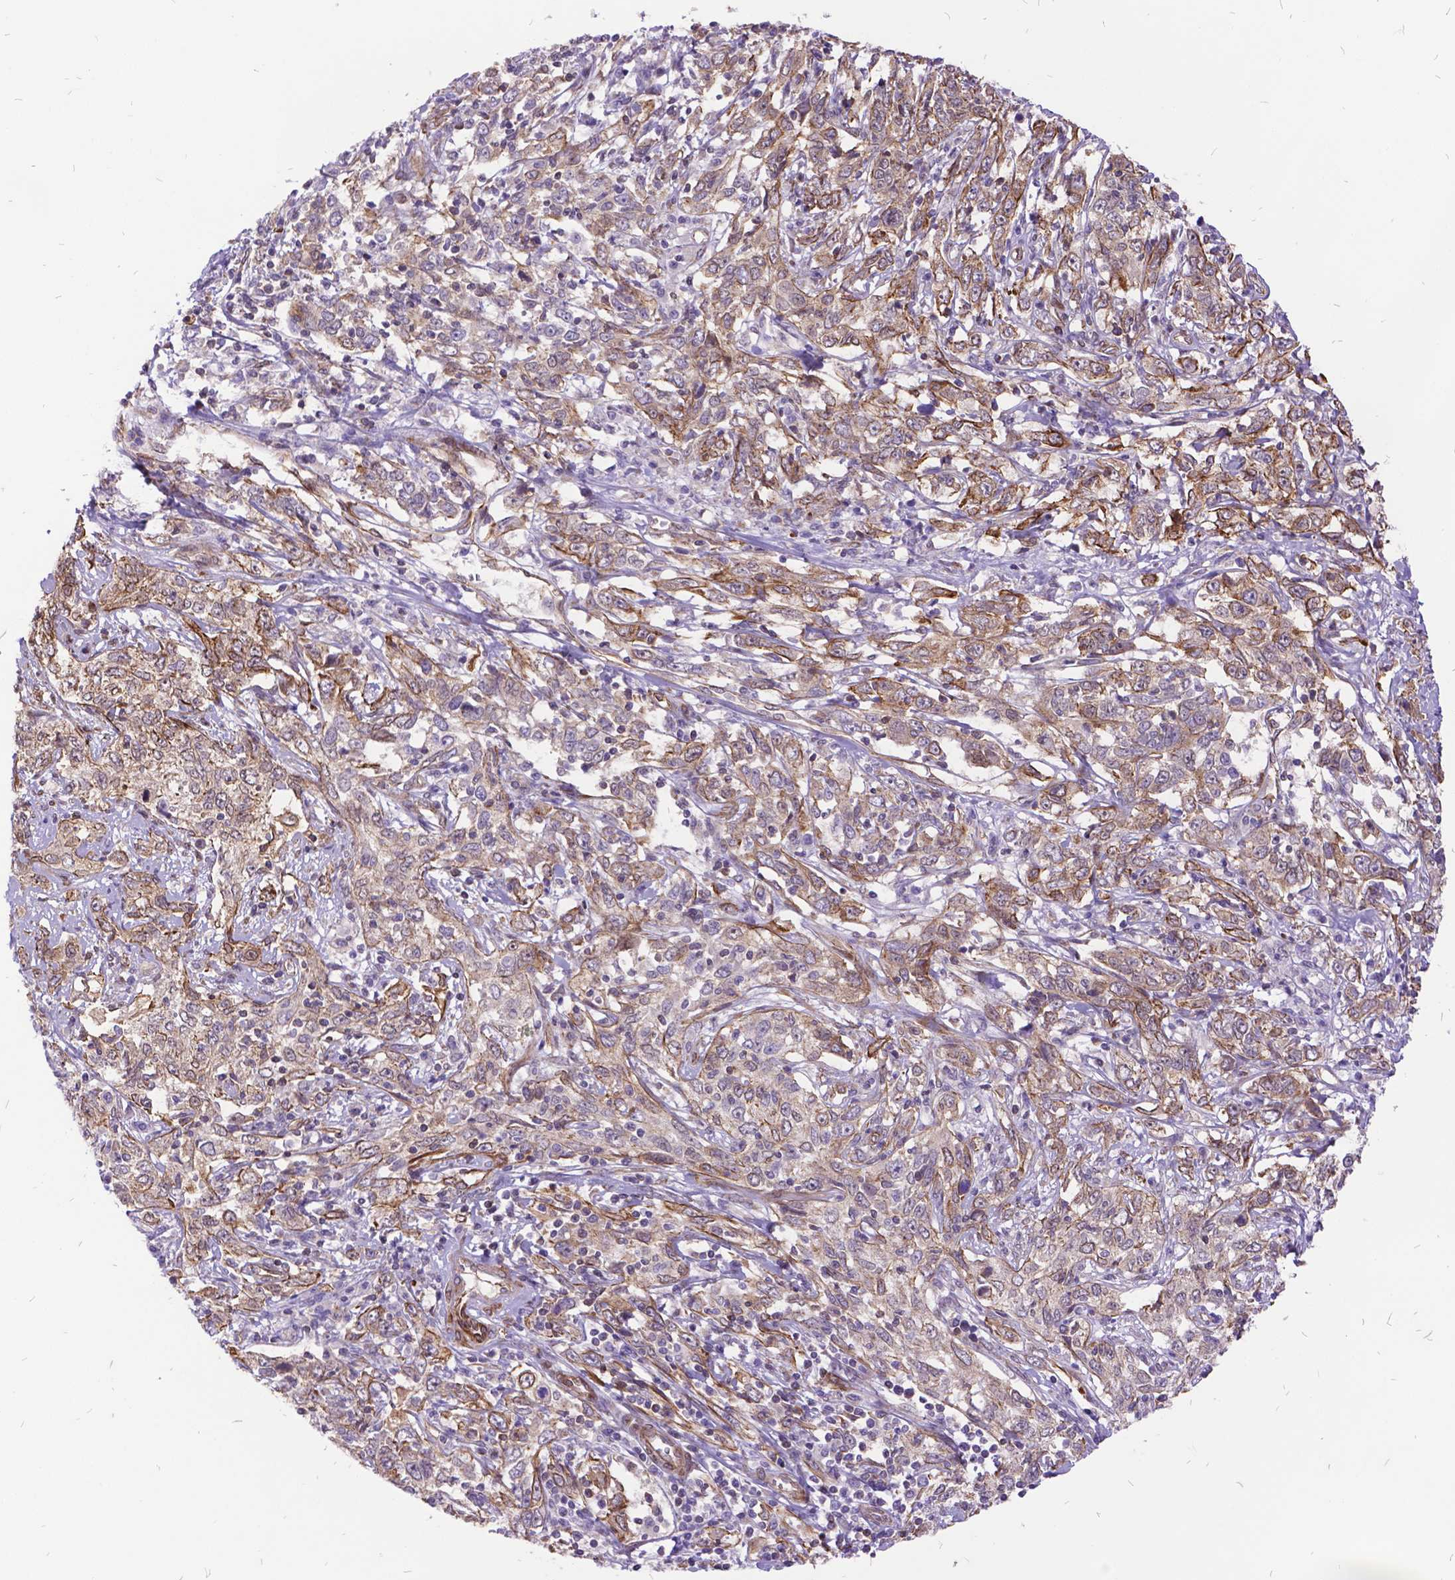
{"staining": {"intensity": "moderate", "quantity": ">75%", "location": "cytoplasmic/membranous"}, "tissue": "cervical cancer", "cell_type": "Tumor cells", "image_type": "cancer", "snomed": [{"axis": "morphology", "description": "Adenocarcinoma, NOS"}, {"axis": "topography", "description": "Cervix"}], "caption": "Immunohistochemical staining of human cervical cancer (adenocarcinoma) shows medium levels of moderate cytoplasmic/membranous positivity in approximately >75% of tumor cells. (brown staining indicates protein expression, while blue staining denotes nuclei).", "gene": "GRB7", "patient": {"sex": "female", "age": 40}}